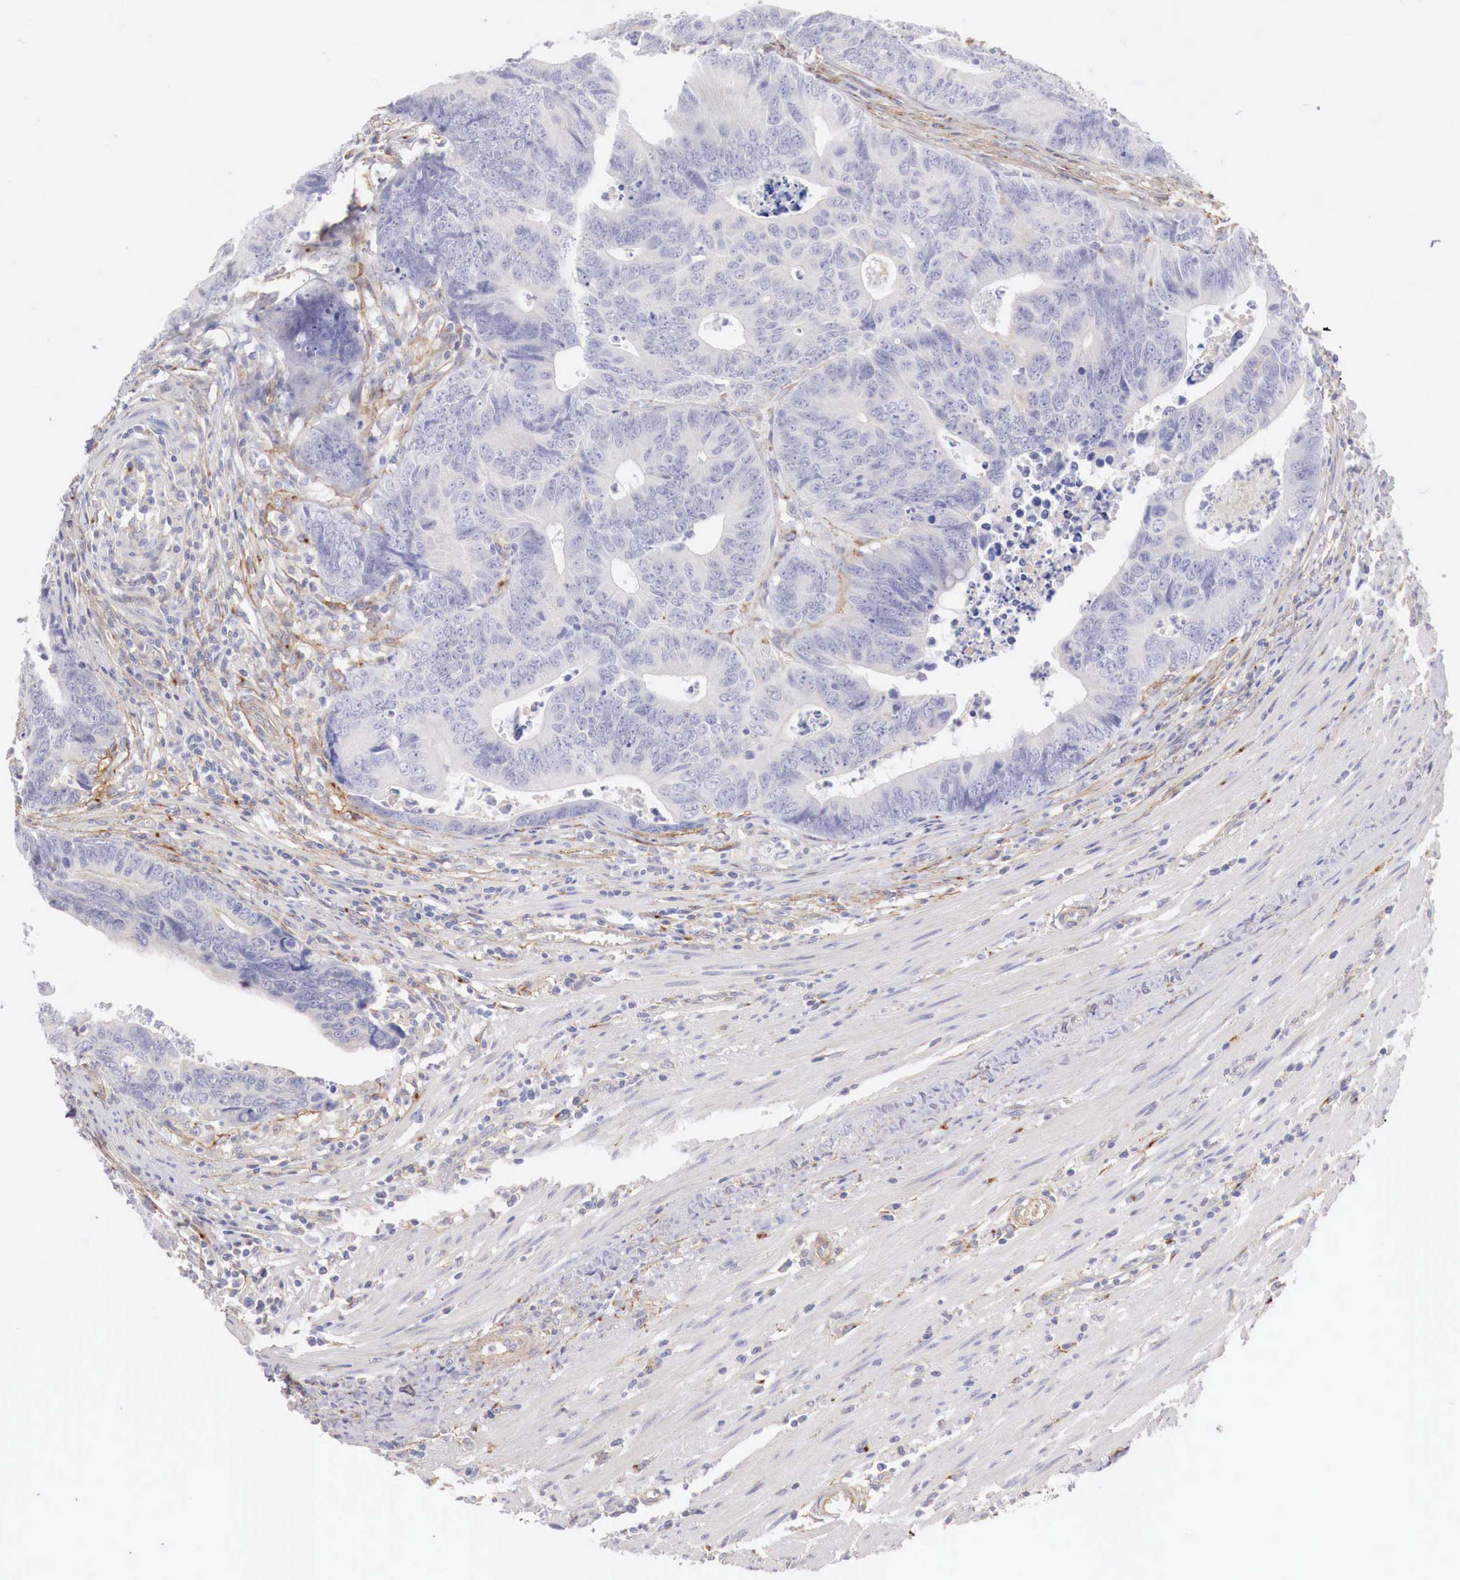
{"staining": {"intensity": "negative", "quantity": "none", "location": "none"}, "tissue": "colorectal cancer", "cell_type": "Tumor cells", "image_type": "cancer", "snomed": [{"axis": "morphology", "description": "Adenocarcinoma, NOS"}, {"axis": "topography", "description": "Colon"}], "caption": "The immunohistochemistry micrograph has no significant expression in tumor cells of colorectal cancer tissue. (DAB immunohistochemistry (IHC) visualized using brightfield microscopy, high magnification).", "gene": "KLHDC7B", "patient": {"sex": "female", "age": 78}}